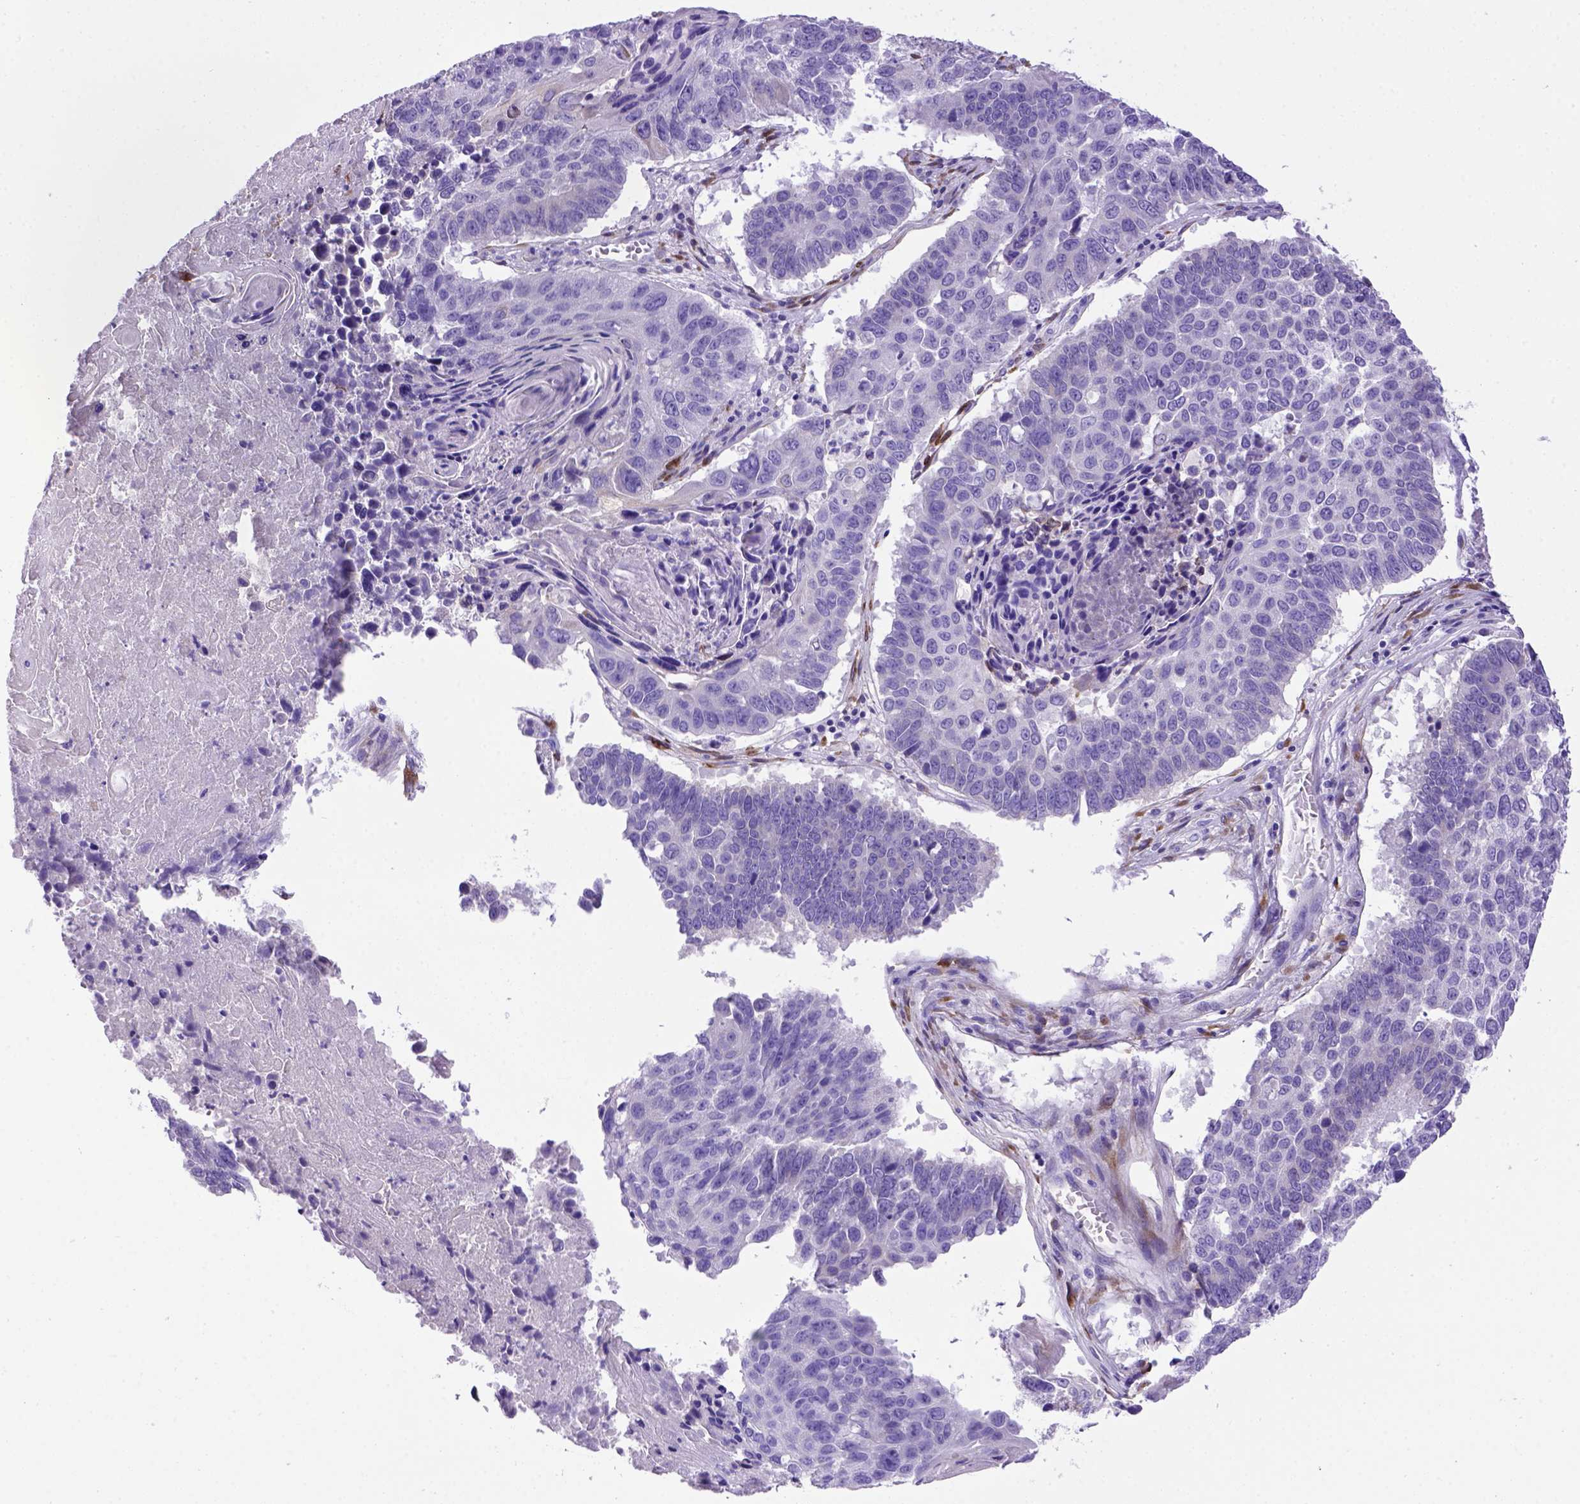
{"staining": {"intensity": "negative", "quantity": "none", "location": "none"}, "tissue": "lung cancer", "cell_type": "Tumor cells", "image_type": "cancer", "snomed": [{"axis": "morphology", "description": "Squamous cell carcinoma, NOS"}, {"axis": "topography", "description": "Lung"}], "caption": "Micrograph shows no protein staining in tumor cells of squamous cell carcinoma (lung) tissue.", "gene": "PTGES", "patient": {"sex": "male", "age": 73}}